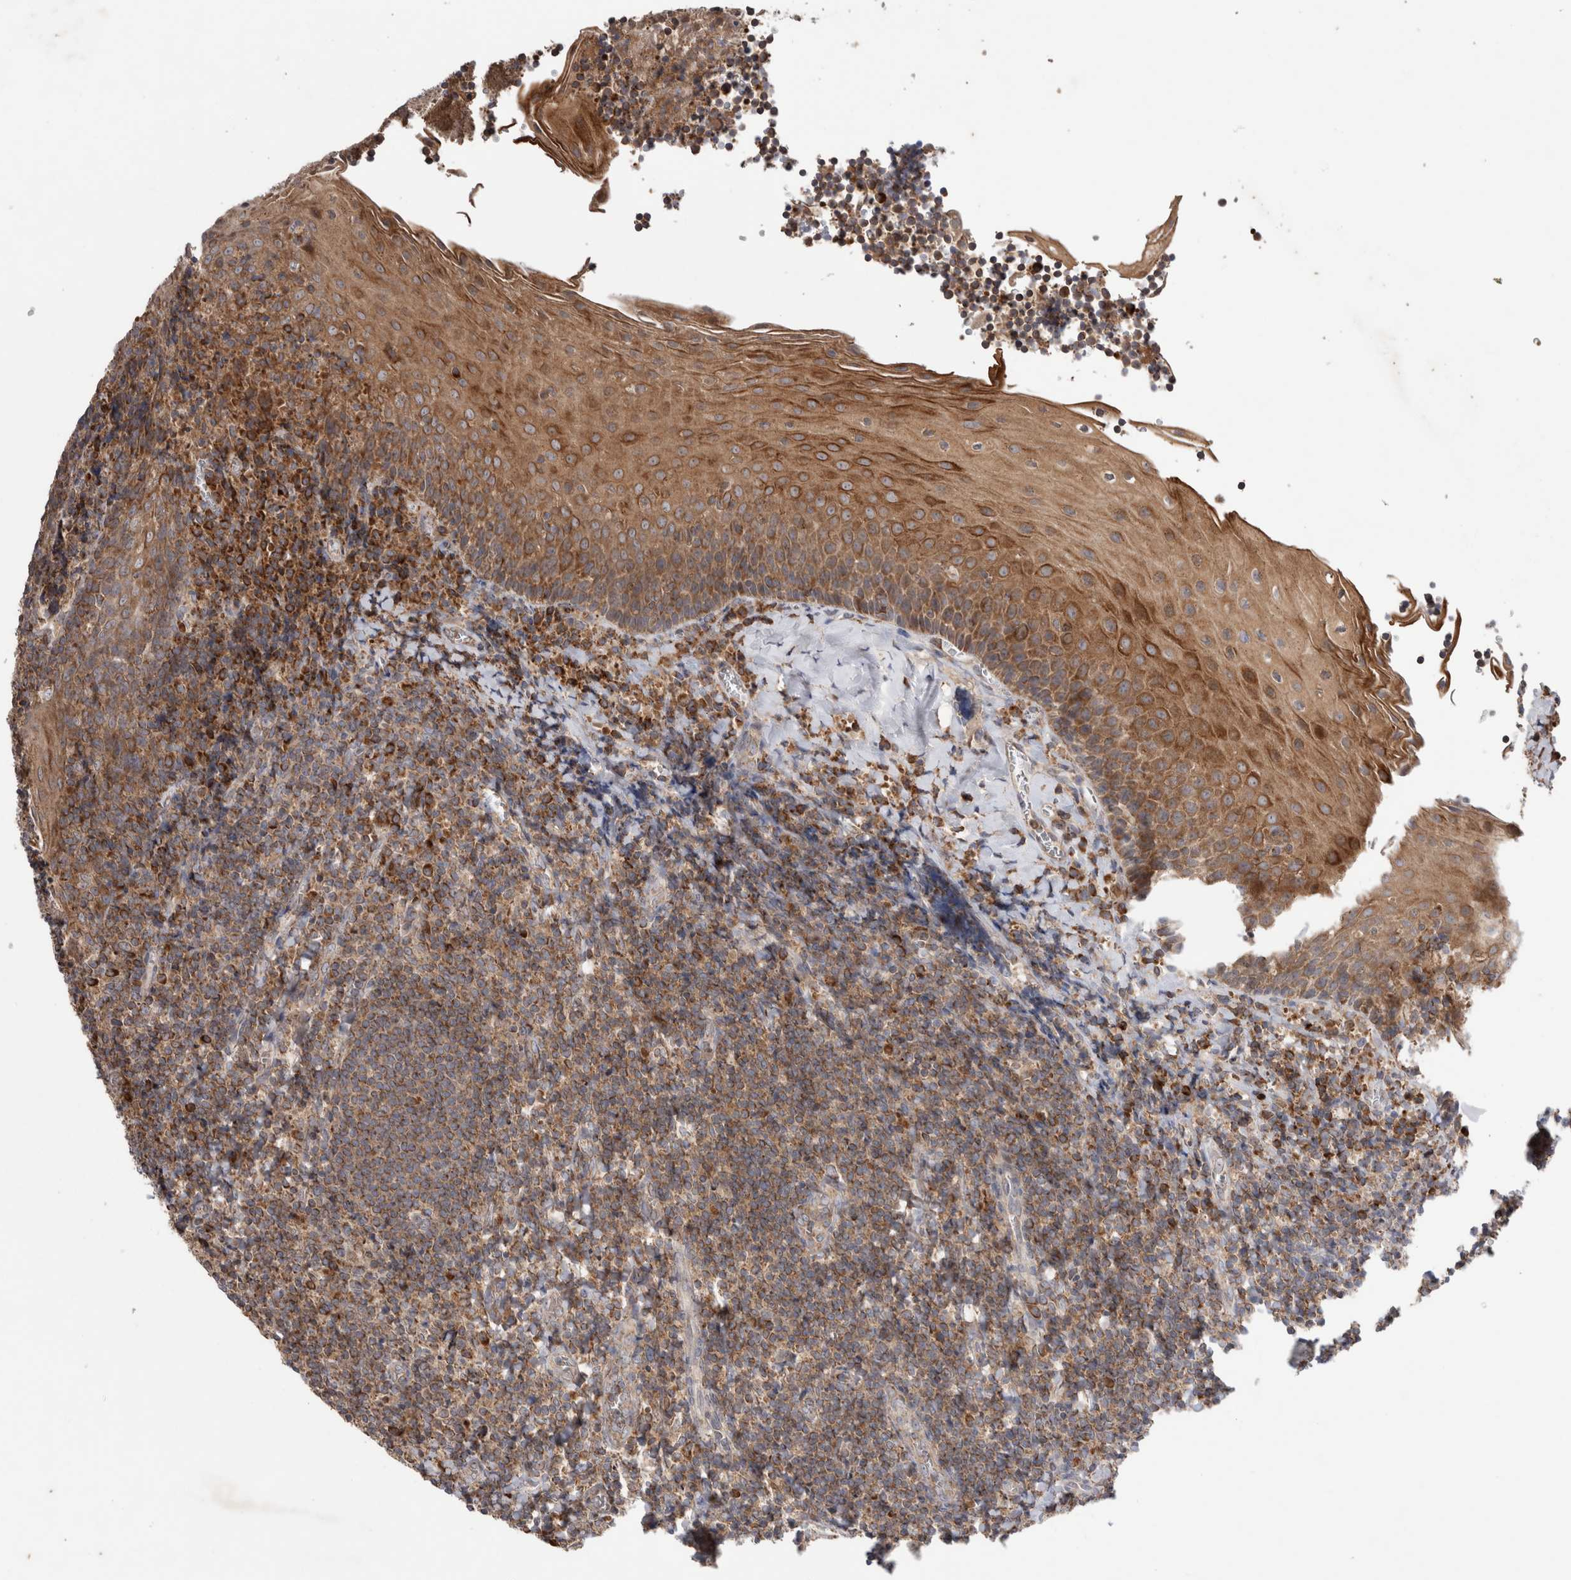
{"staining": {"intensity": "moderate", "quantity": ">75%", "location": "cytoplasmic/membranous"}, "tissue": "tonsil", "cell_type": "Germinal center cells", "image_type": "normal", "snomed": [{"axis": "morphology", "description": "Normal tissue, NOS"}, {"axis": "topography", "description": "Tonsil"}], "caption": "IHC of unremarkable tonsil displays medium levels of moderate cytoplasmic/membranous positivity in approximately >75% of germinal center cells.", "gene": "KIF21B", "patient": {"sex": "male", "age": 27}}